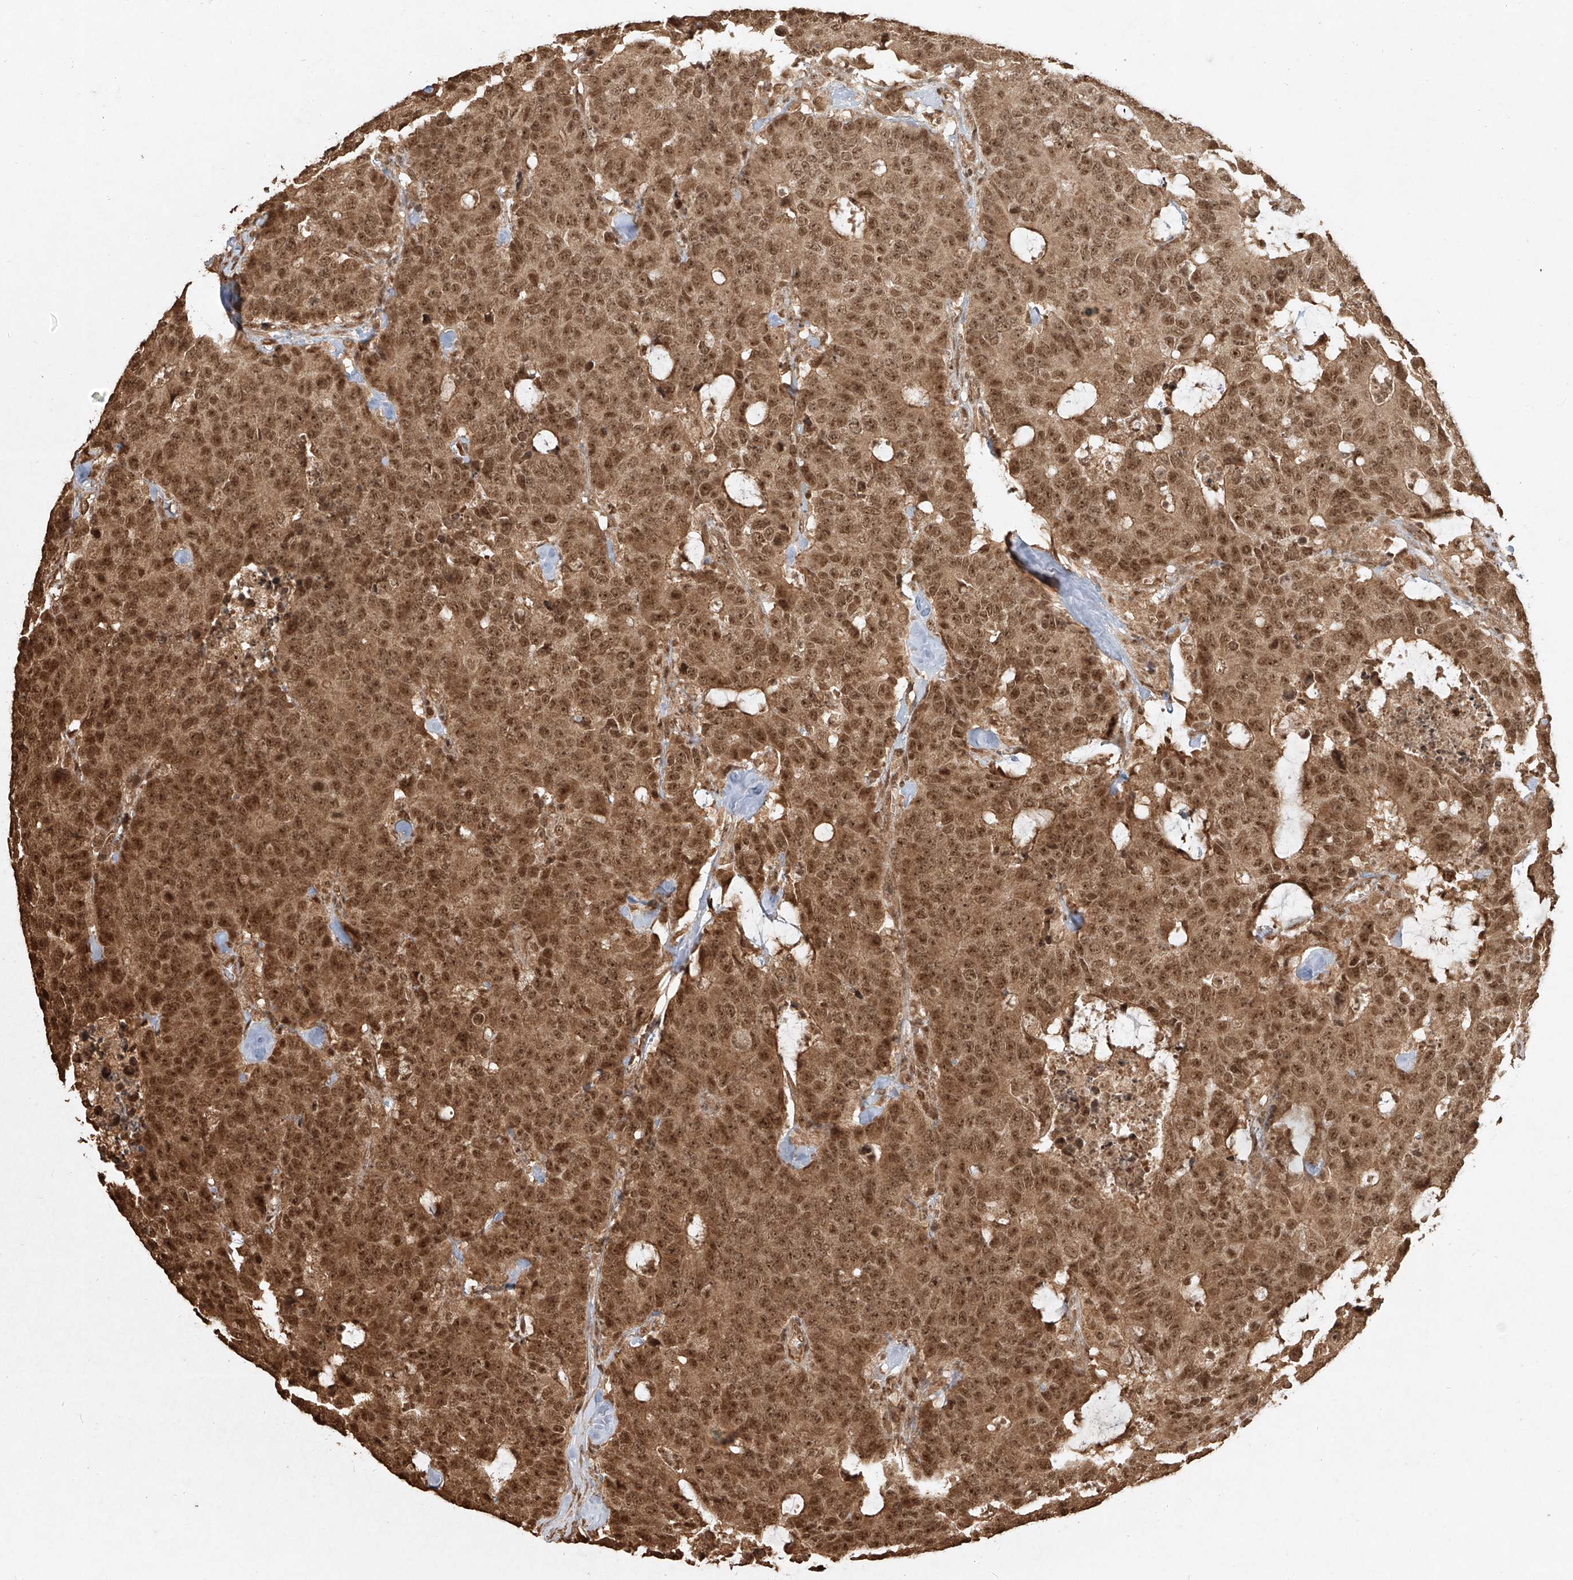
{"staining": {"intensity": "strong", "quantity": ">75%", "location": "cytoplasmic/membranous,nuclear"}, "tissue": "colorectal cancer", "cell_type": "Tumor cells", "image_type": "cancer", "snomed": [{"axis": "morphology", "description": "Adenocarcinoma, NOS"}, {"axis": "topography", "description": "Colon"}], "caption": "Brown immunohistochemical staining in human colorectal adenocarcinoma reveals strong cytoplasmic/membranous and nuclear expression in about >75% of tumor cells.", "gene": "UBE2K", "patient": {"sex": "female", "age": 86}}